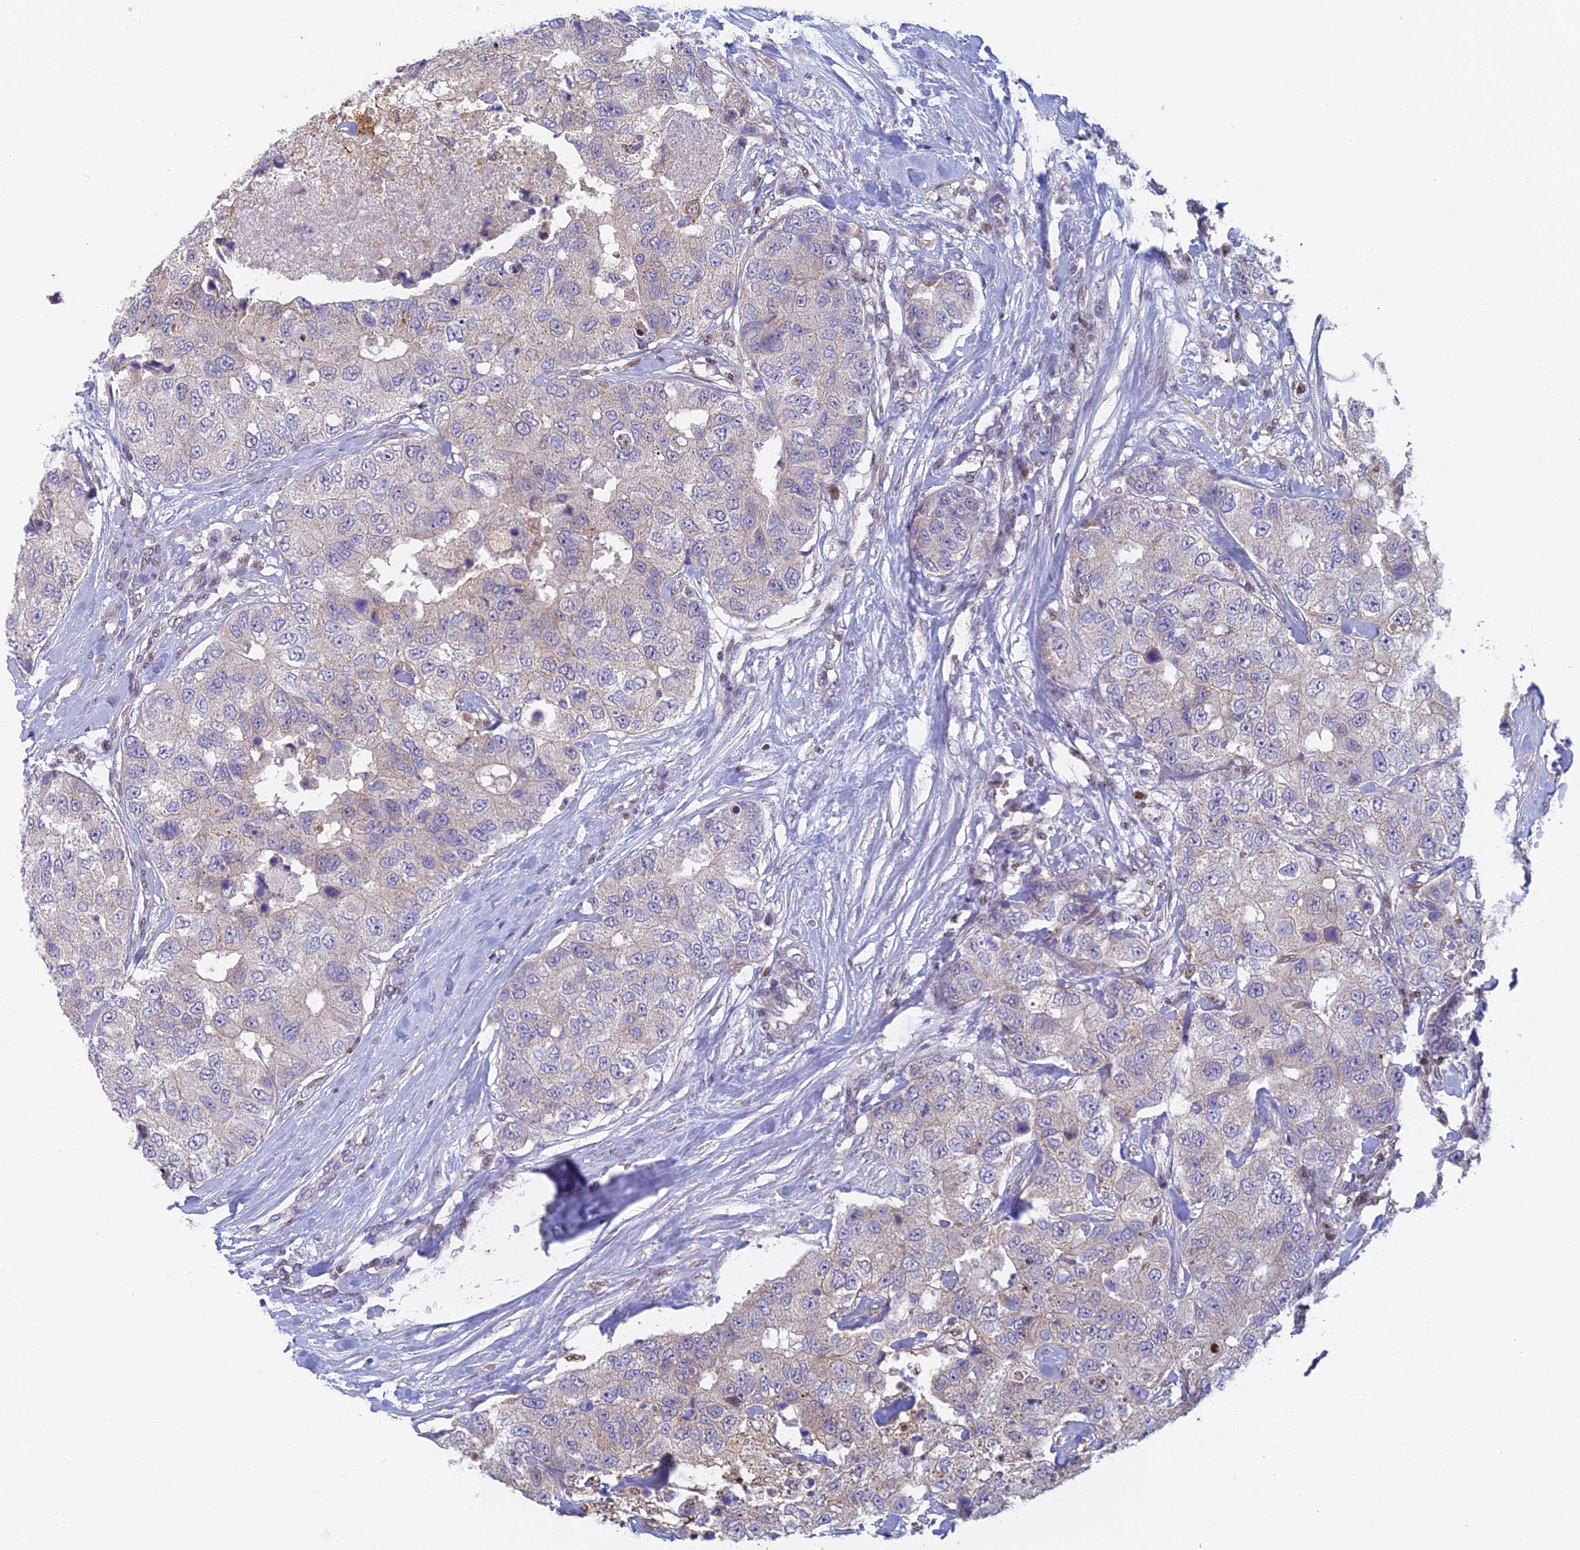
{"staining": {"intensity": "negative", "quantity": "none", "location": "none"}, "tissue": "breast cancer", "cell_type": "Tumor cells", "image_type": "cancer", "snomed": [{"axis": "morphology", "description": "Duct carcinoma"}, {"axis": "topography", "description": "Breast"}], "caption": "DAB immunohistochemical staining of human invasive ductal carcinoma (breast) demonstrates no significant staining in tumor cells.", "gene": "MRPL17", "patient": {"sex": "female", "age": 62}}